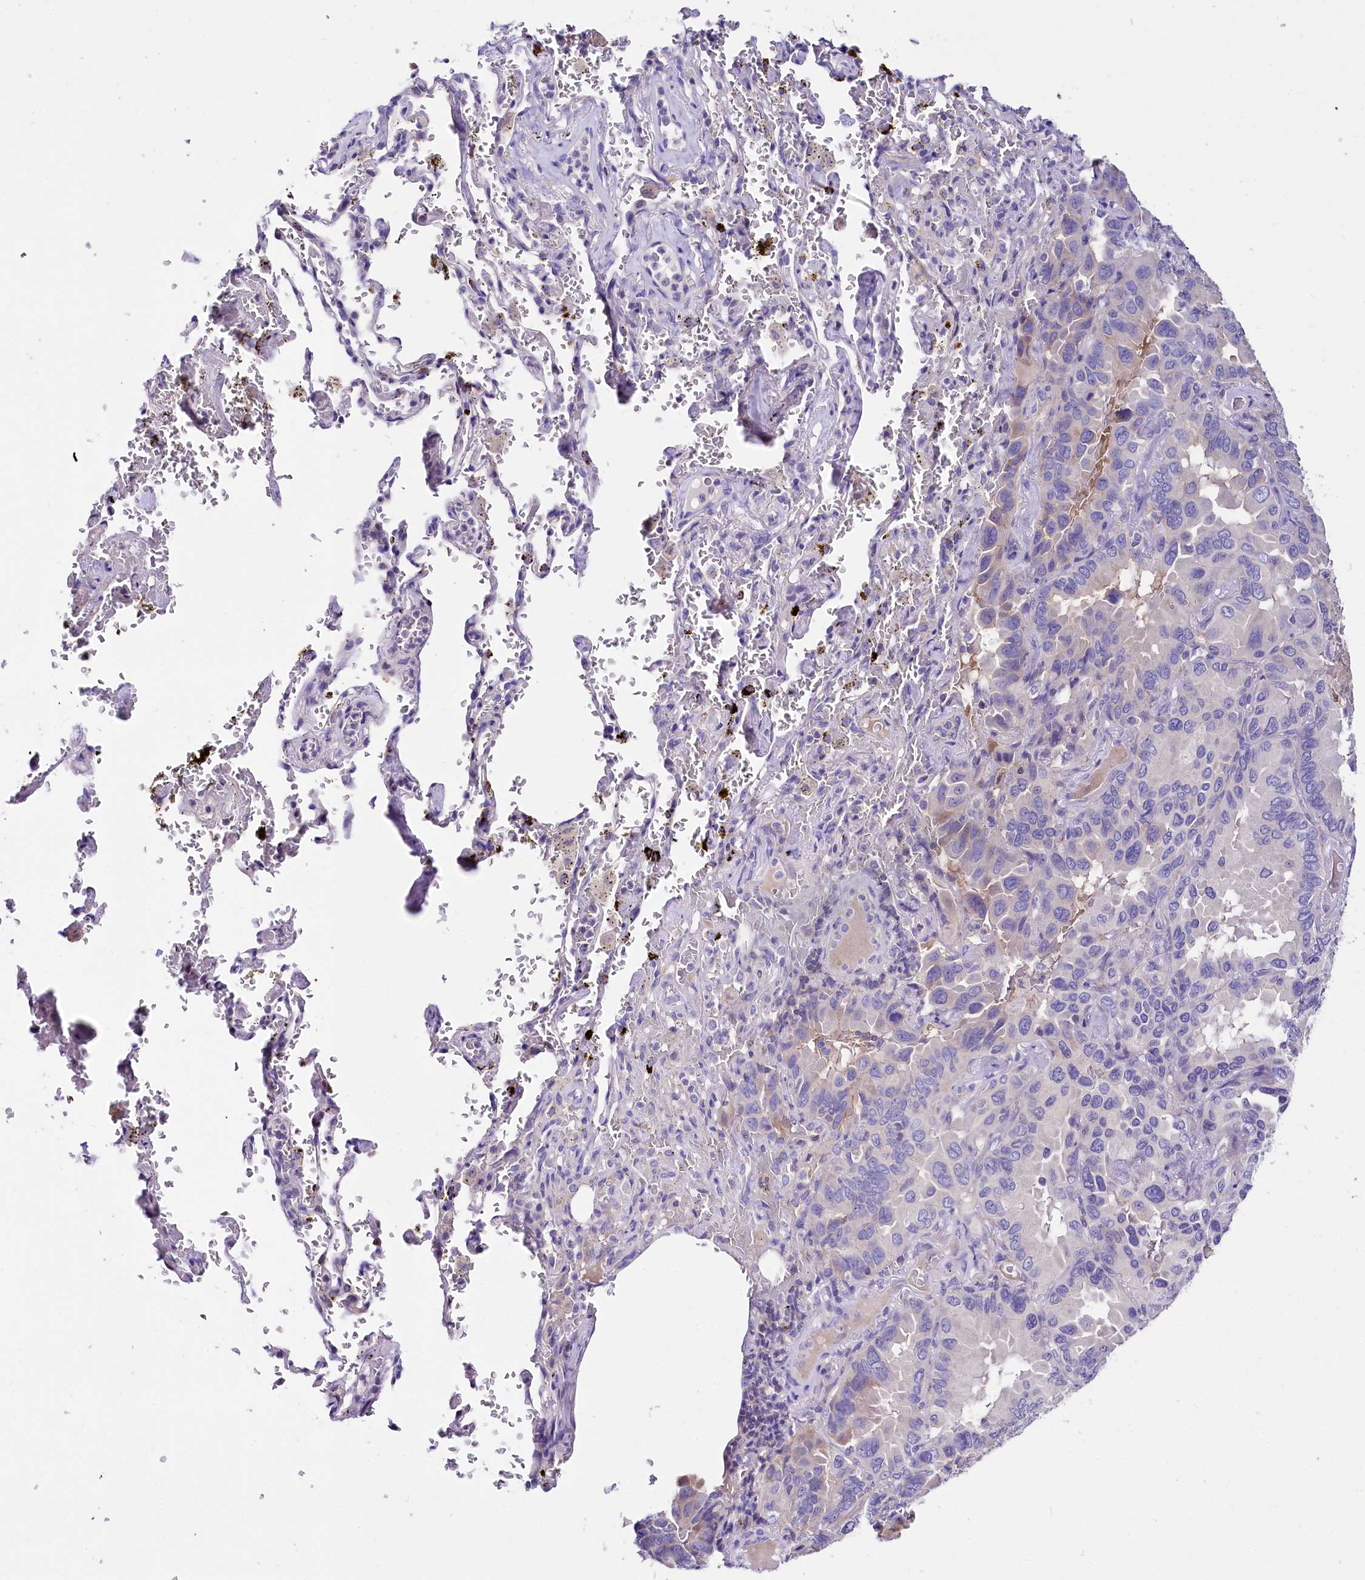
{"staining": {"intensity": "negative", "quantity": "none", "location": "none"}, "tissue": "lung cancer", "cell_type": "Tumor cells", "image_type": "cancer", "snomed": [{"axis": "morphology", "description": "Adenocarcinoma, NOS"}, {"axis": "topography", "description": "Lung"}], "caption": "Human adenocarcinoma (lung) stained for a protein using immunohistochemistry displays no expression in tumor cells.", "gene": "ABHD5", "patient": {"sex": "male", "age": 64}}